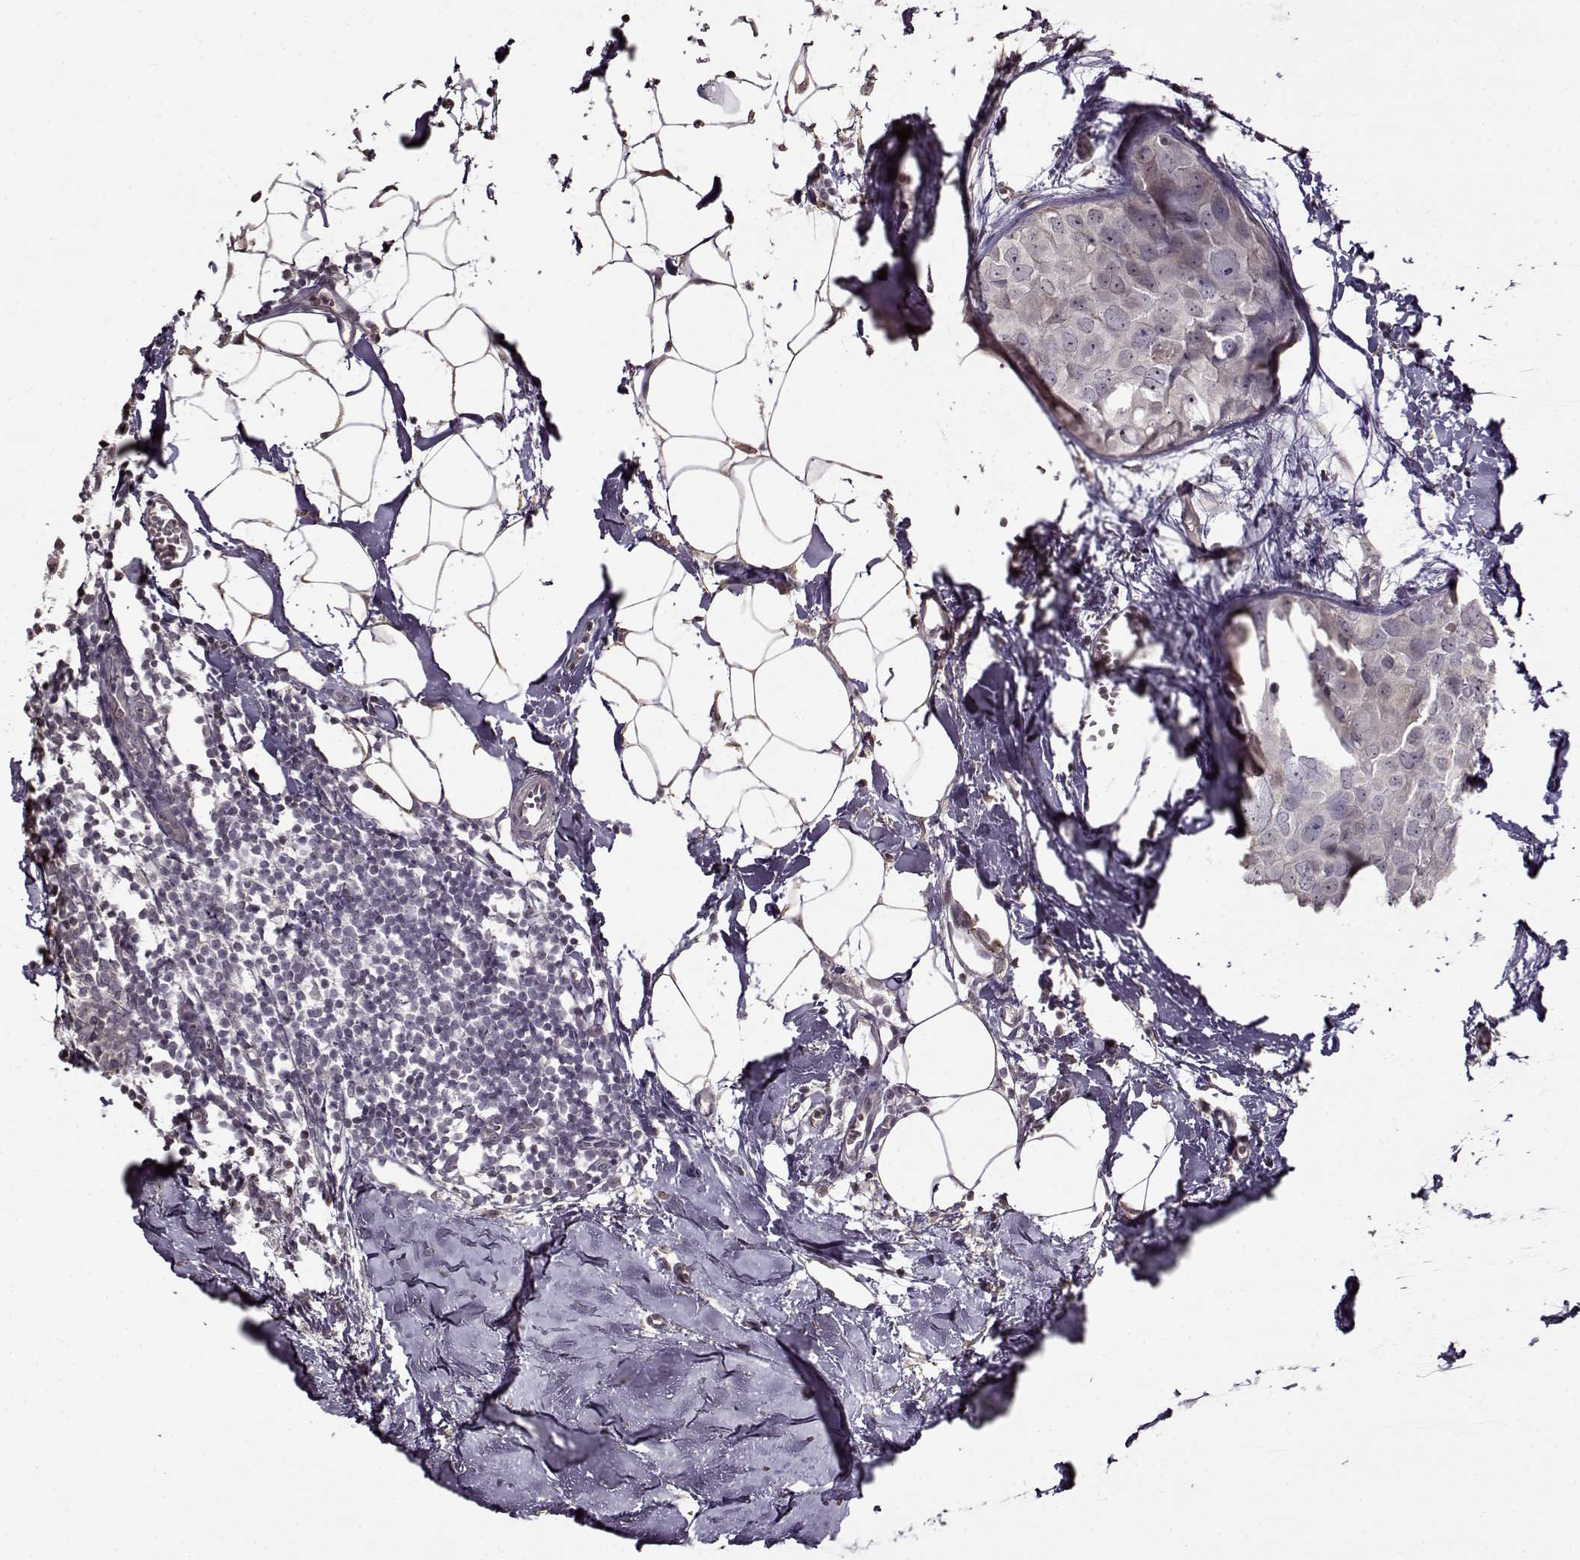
{"staining": {"intensity": "negative", "quantity": "none", "location": "none"}, "tissue": "breast cancer", "cell_type": "Tumor cells", "image_type": "cancer", "snomed": [{"axis": "morphology", "description": "Duct carcinoma"}, {"axis": "topography", "description": "Breast"}], "caption": "Tumor cells are negative for brown protein staining in breast invasive ductal carcinoma.", "gene": "FSHB", "patient": {"sex": "female", "age": 38}}